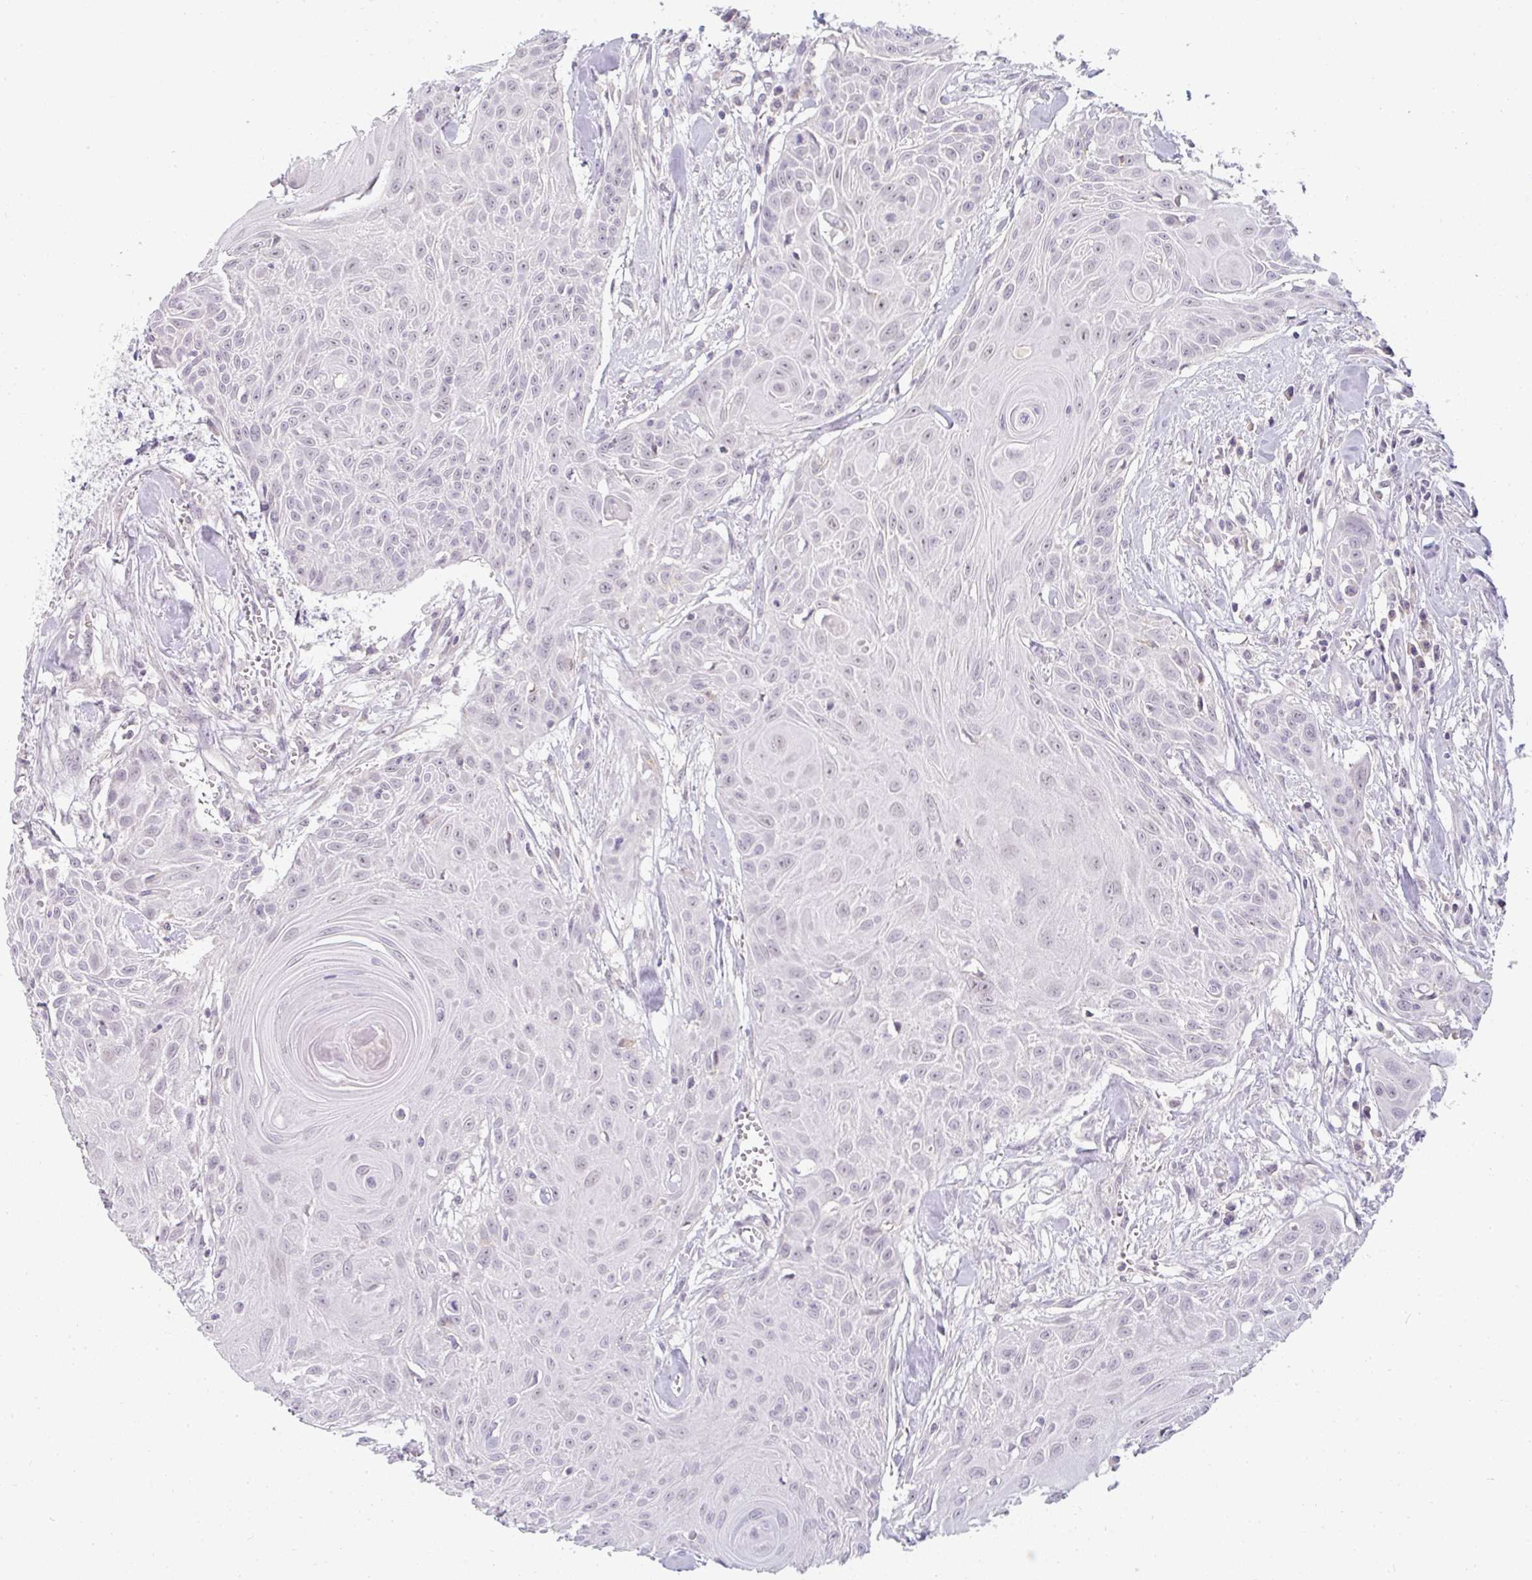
{"staining": {"intensity": "weak", "quantity": "<25%", "location": "nuclear"}, "tissue": "head and neck cancer", "cell_type": "Tumor cells", "image_type": "cancer", "snomed": [{"axis": "morphology", "description": "Squamous cell carcinoma, NOS"}, {"axis": "topography", "description": "Lymph node"}, {"axis": "topography", "description": "Salivary gland"}, {"axis": "topography", "description": "Head-Neck"}], "caption": "Tumor cells are negative for protein expression in human head and neck squamous cell carcinoma.", "gene": "PPFIA4", "patient": {"sex": "female", "age": 74}}